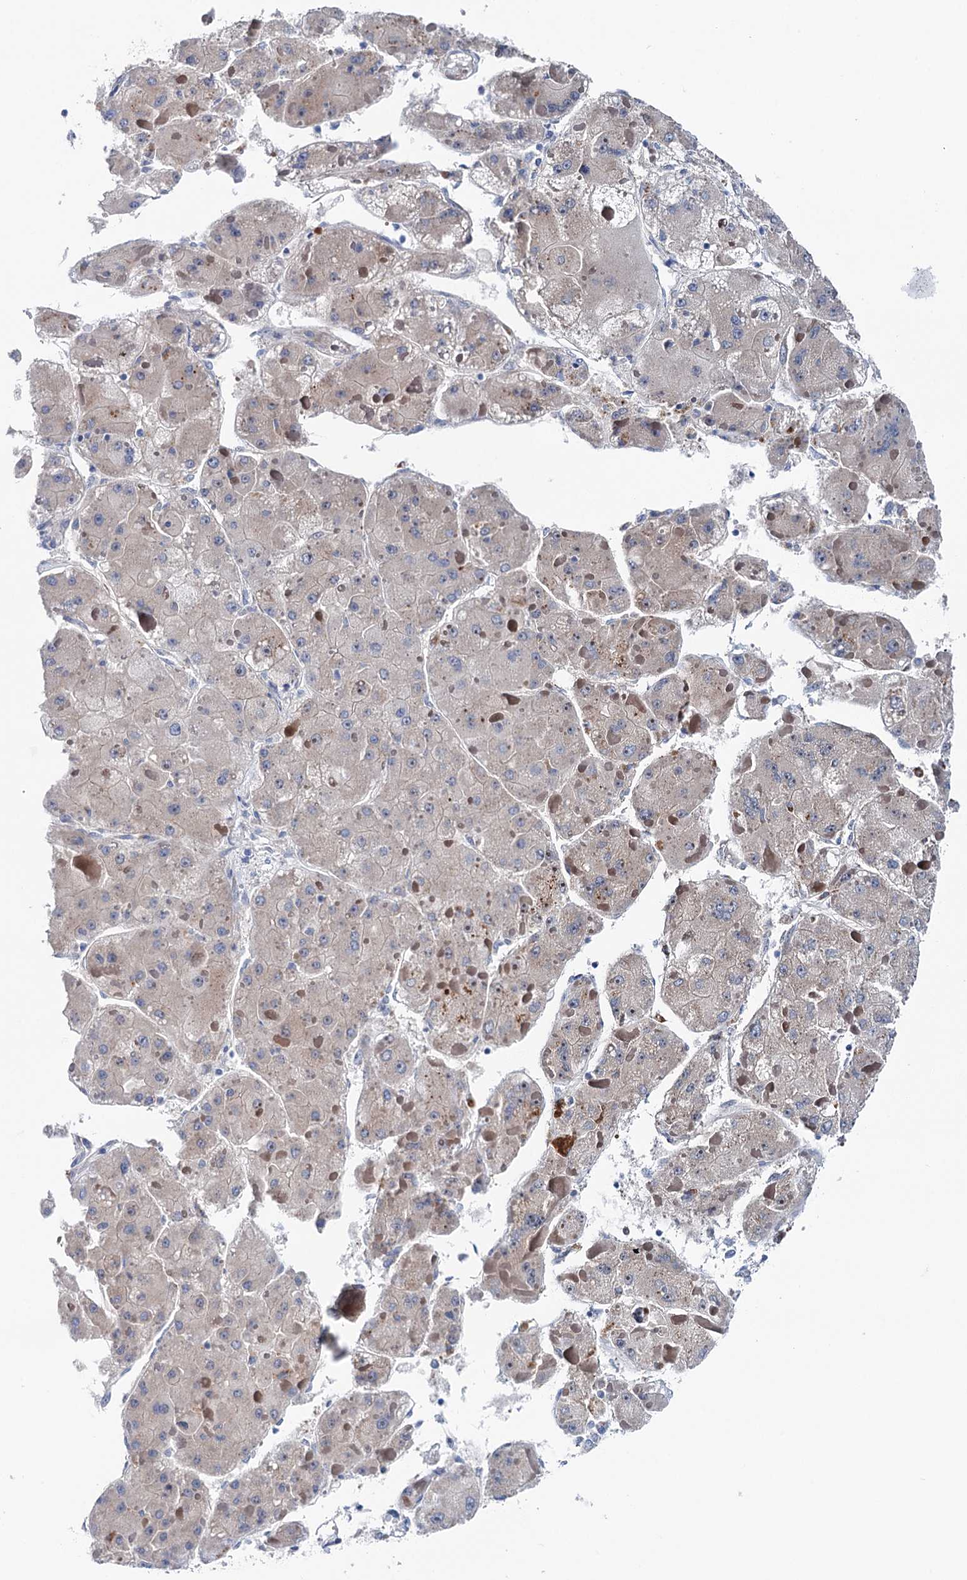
{"staining": {"intensity": "negative", "quantity": "none", "location": "none"}, "tissue": "liver cancer", "cell_type": "Tumor cells", "image_type": "cancer", "snomed": [{"axis": "morphology", "description": "Carcinoma, Hepatocellular, NOS"}, {"axis": "topography", "description": "Liver"}], "caption": "Hepatocellular carcinoma (liver) stained for a protein using IHC reveals no staining tumor cells.", "gene": "SHROOM1", "patient": {"sex": "female", "age": 73}}